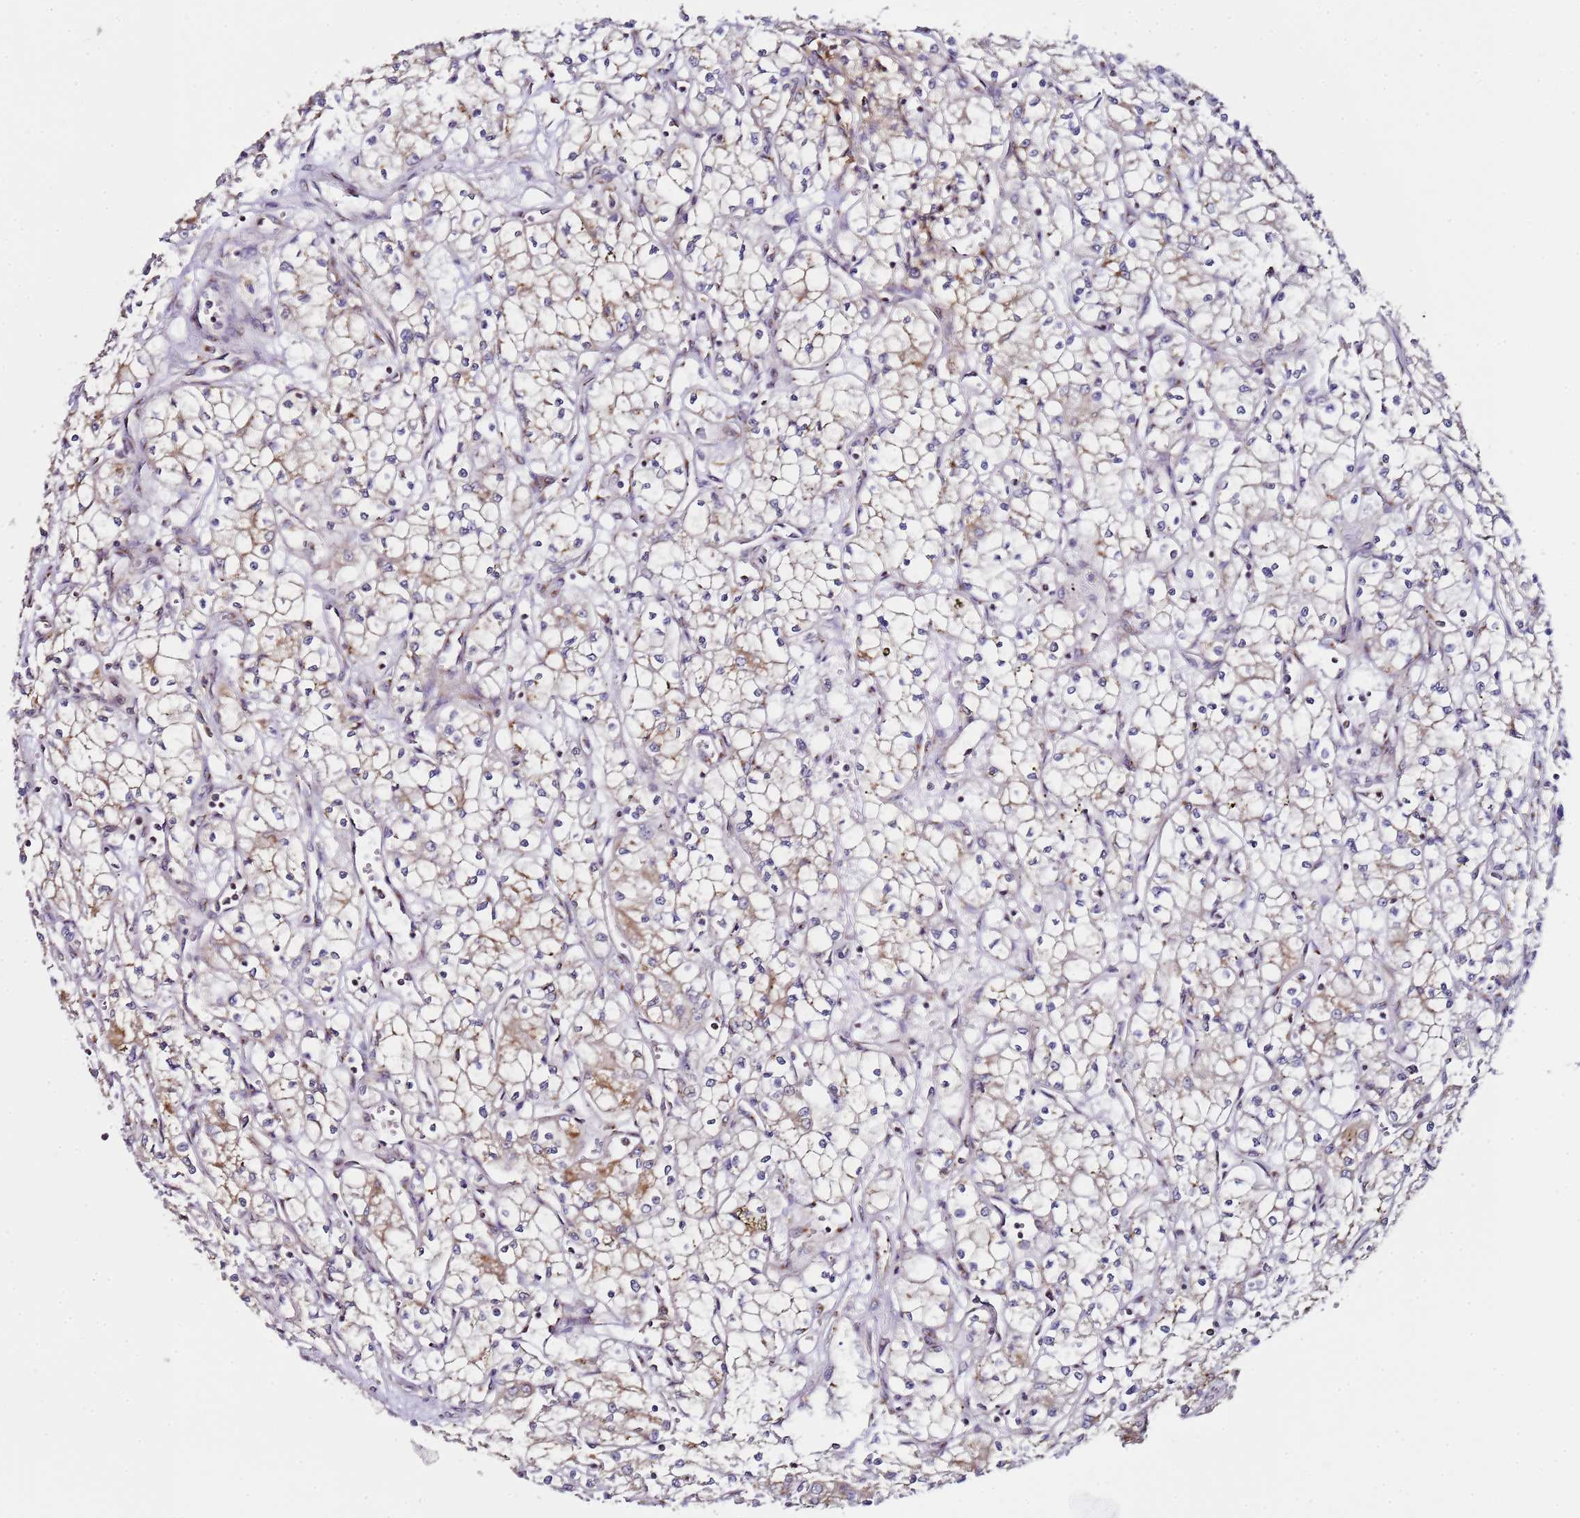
{"staining": {"intensity": "weak", "quantity": "<25%", "location": "cytoplasmic/membranous"}, "tissue": "renal cancer", "cell_type": "Tumor cells", "image_type": "cancer", "snomed": [{"axis": "morphology", "description": "Adenocarcinoma, NOS"}, {"axis": "topography", "description": "Kidney"}], "caption": "Protein analysis of renal cancer (adenocarcinoma) demonstrates no significant positivity in tumor cells.", "gene": "MRPL49", "patient": {"sex": "male", "age": 59}}